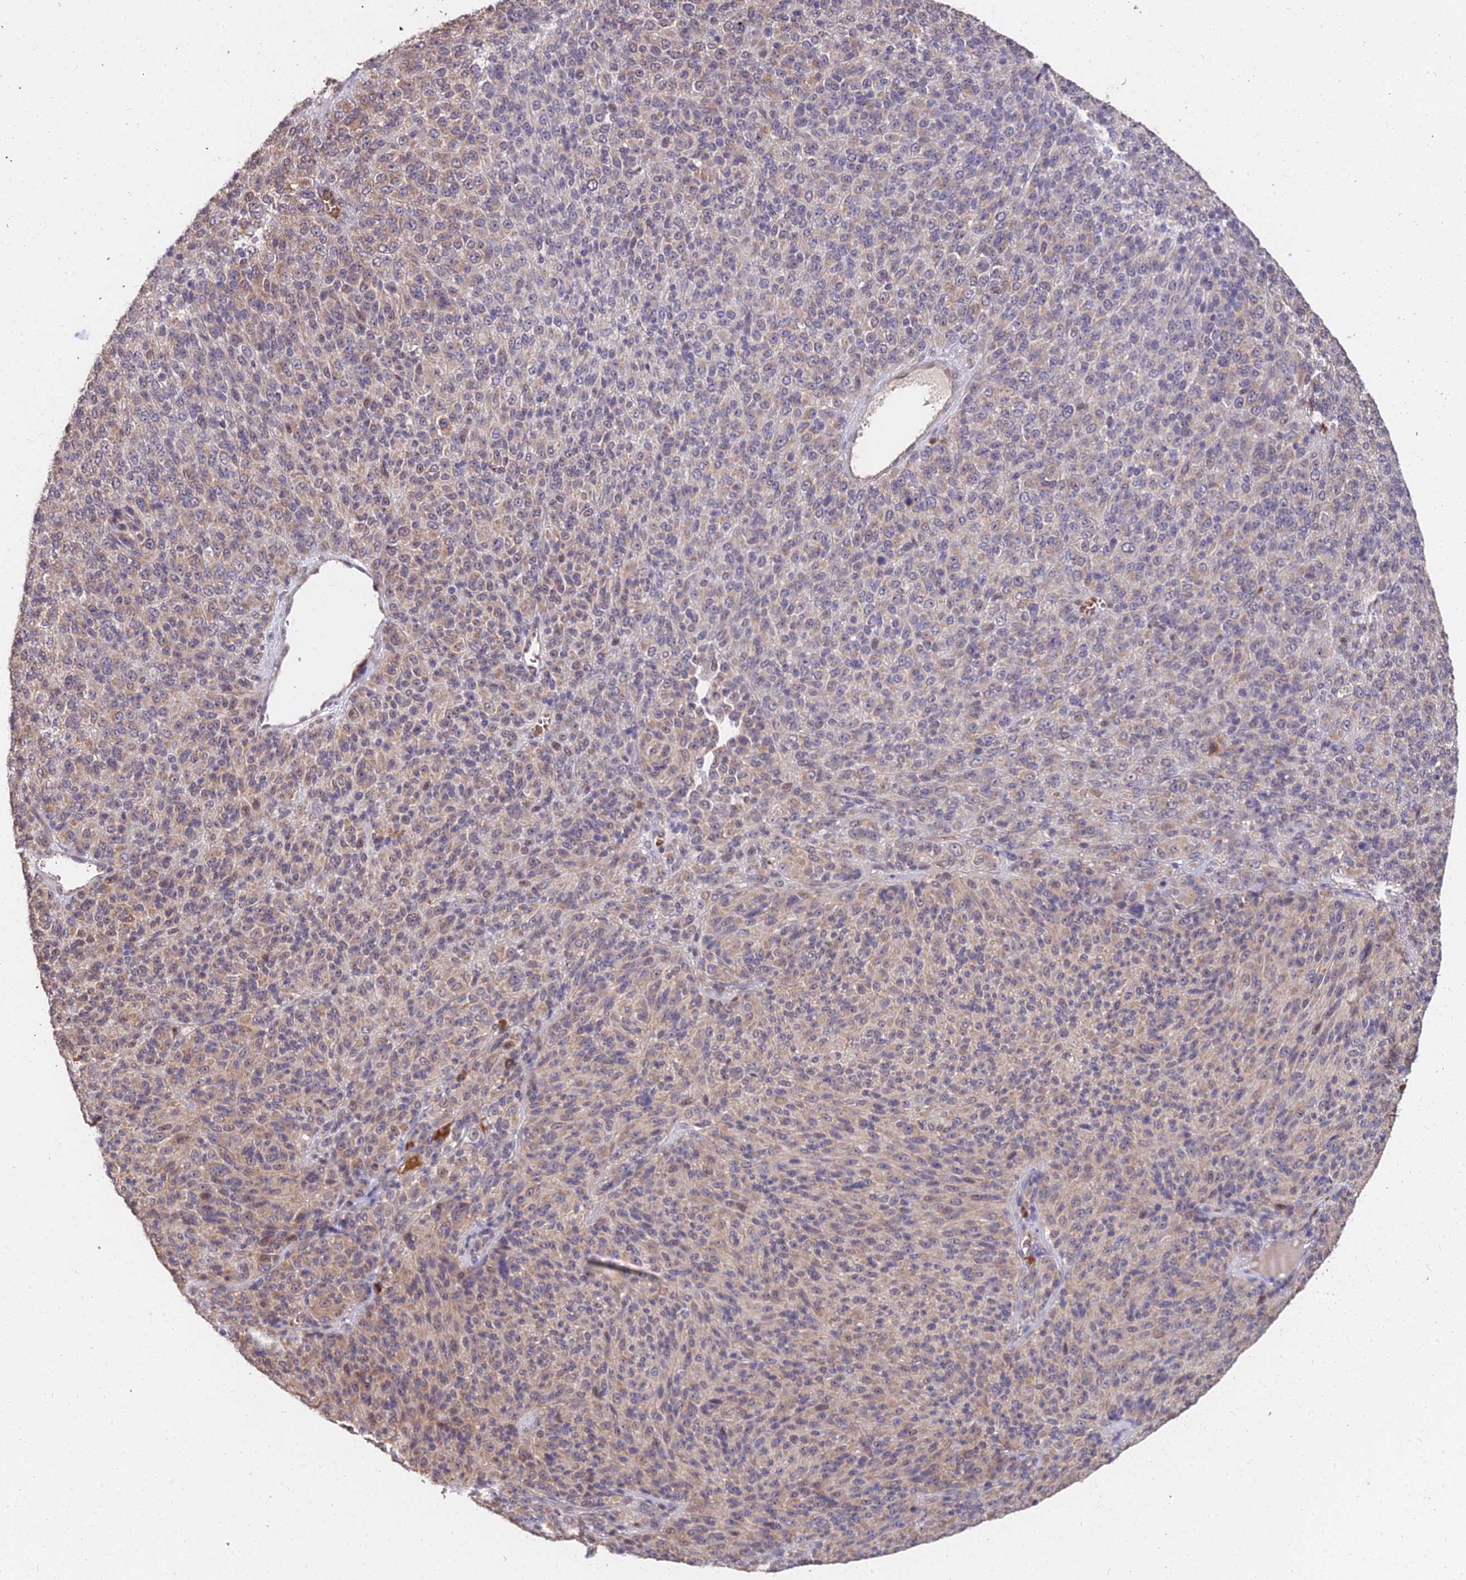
{"staining": {"intensity": "weak", "quantity": "25%-75%", "location": "cytoplasmic/membranous"}, "tissue": "melanoma", "cell_type": "Tumor cells", "image_type": "cancer", "snomed": [{"axis": "morphology", "description": "Malignant melanoma, Metastatic site"}, {"axis": "topography", "description": "Brain"}], "caption": "Brown immunohistochemical staining in human melanoma shows weak cytoplasmic/membranous expression in about 25%-75% of tumor cells.", "gene": "ZDBF2", "patient": {"sex": "female", "age": 56}}